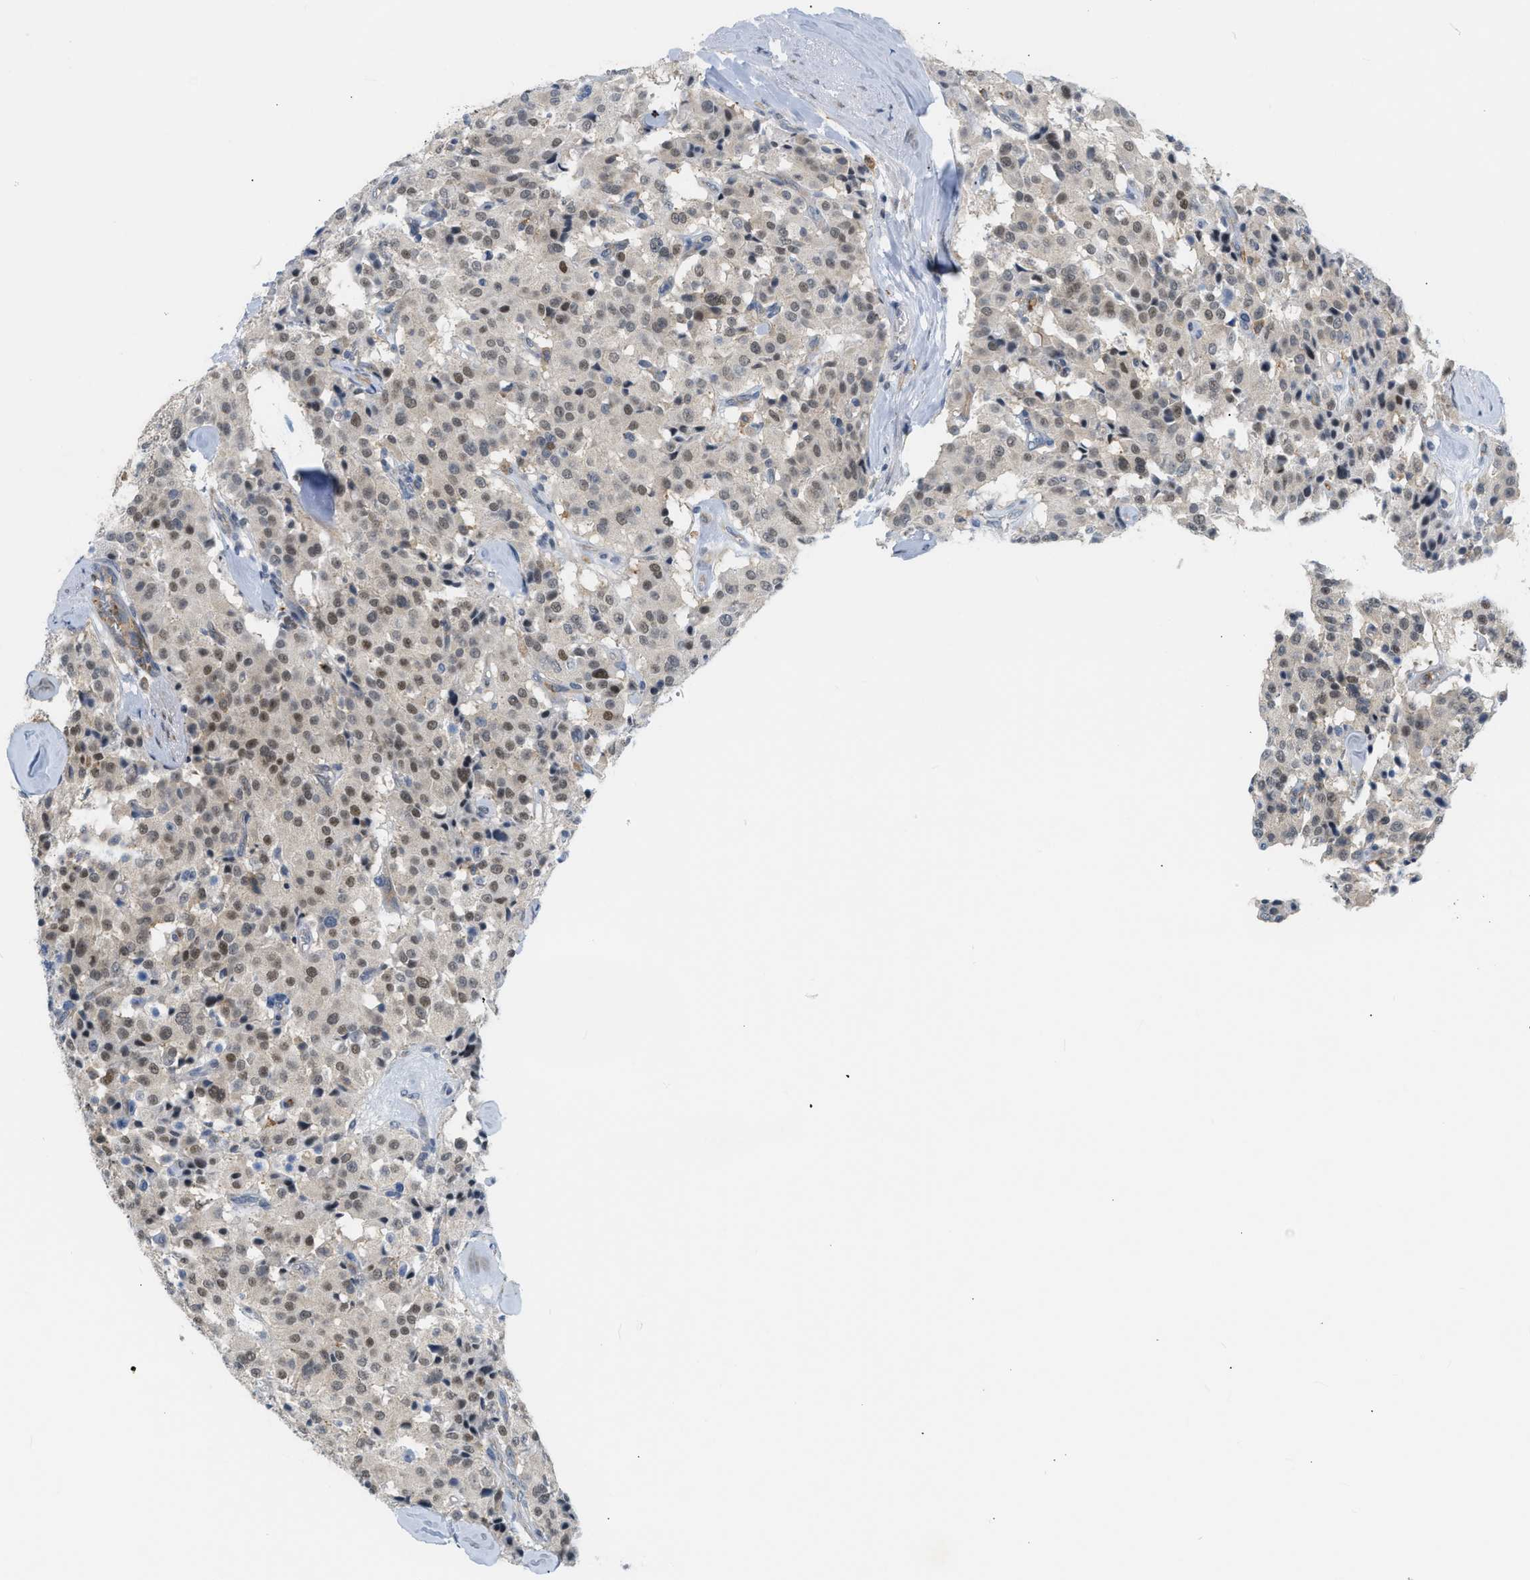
{"staining": {"intensity": "weak", "quantity": ">75%", "location": "nuclear"}, "tissue": "carcinoid", "cell_type": "Tumor cells", "image_type": "cancer", "snomed": [{"axis": "morphology", "description": "Carcinoid, malignant, NOS"}, {"axis": "topography", "description": "Lung"}], "caption": "Carcinoid (malignant) stained with a protein marker demonstrates weak staining in tumor cells.", "gene": "ZNF408", "patient": {"sex": "male", "age": 30}}